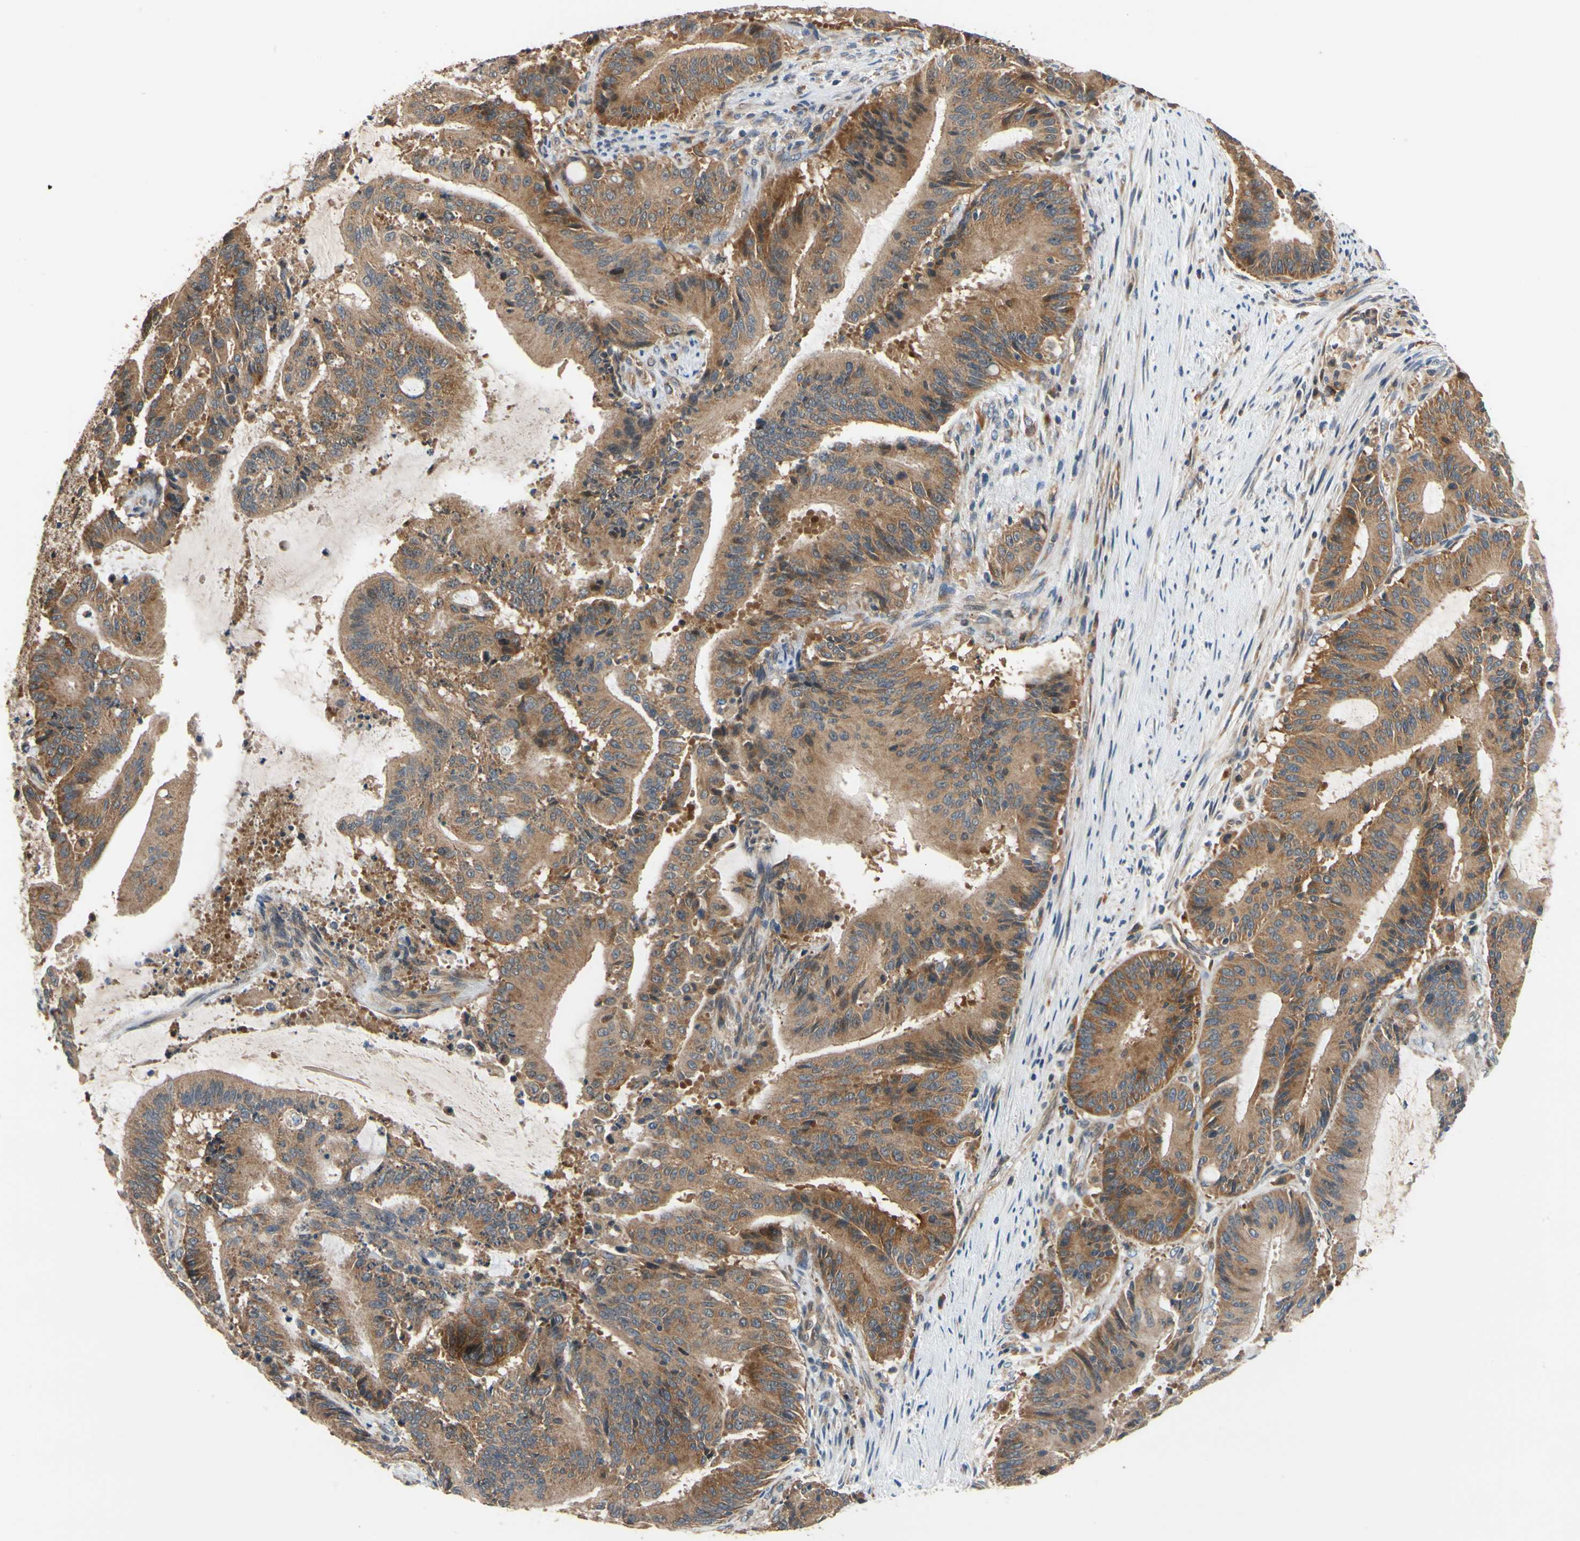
{"staining": {"intensity": "moderate", "quantity": ">75%", "location": "cytoplasmic/membranous"}, "tissue": "liver cancer", "cell_type": "Tumor cells", "image_type": "cancer", "snomed": [{"axis": "morphology", "description": "Cholangiocarcinoma"}, {"axis": "topography", "description": "Liver"}], "caption": "Cholangiocarcinoma (liver) was stained to show a protein in brown. There is medium levels of moderate cytoplasmic/membranous staining in approximately >75% of tumor cells.", "gene": "ANKHD1", "patient": {"sex": "female", "age": 73}}